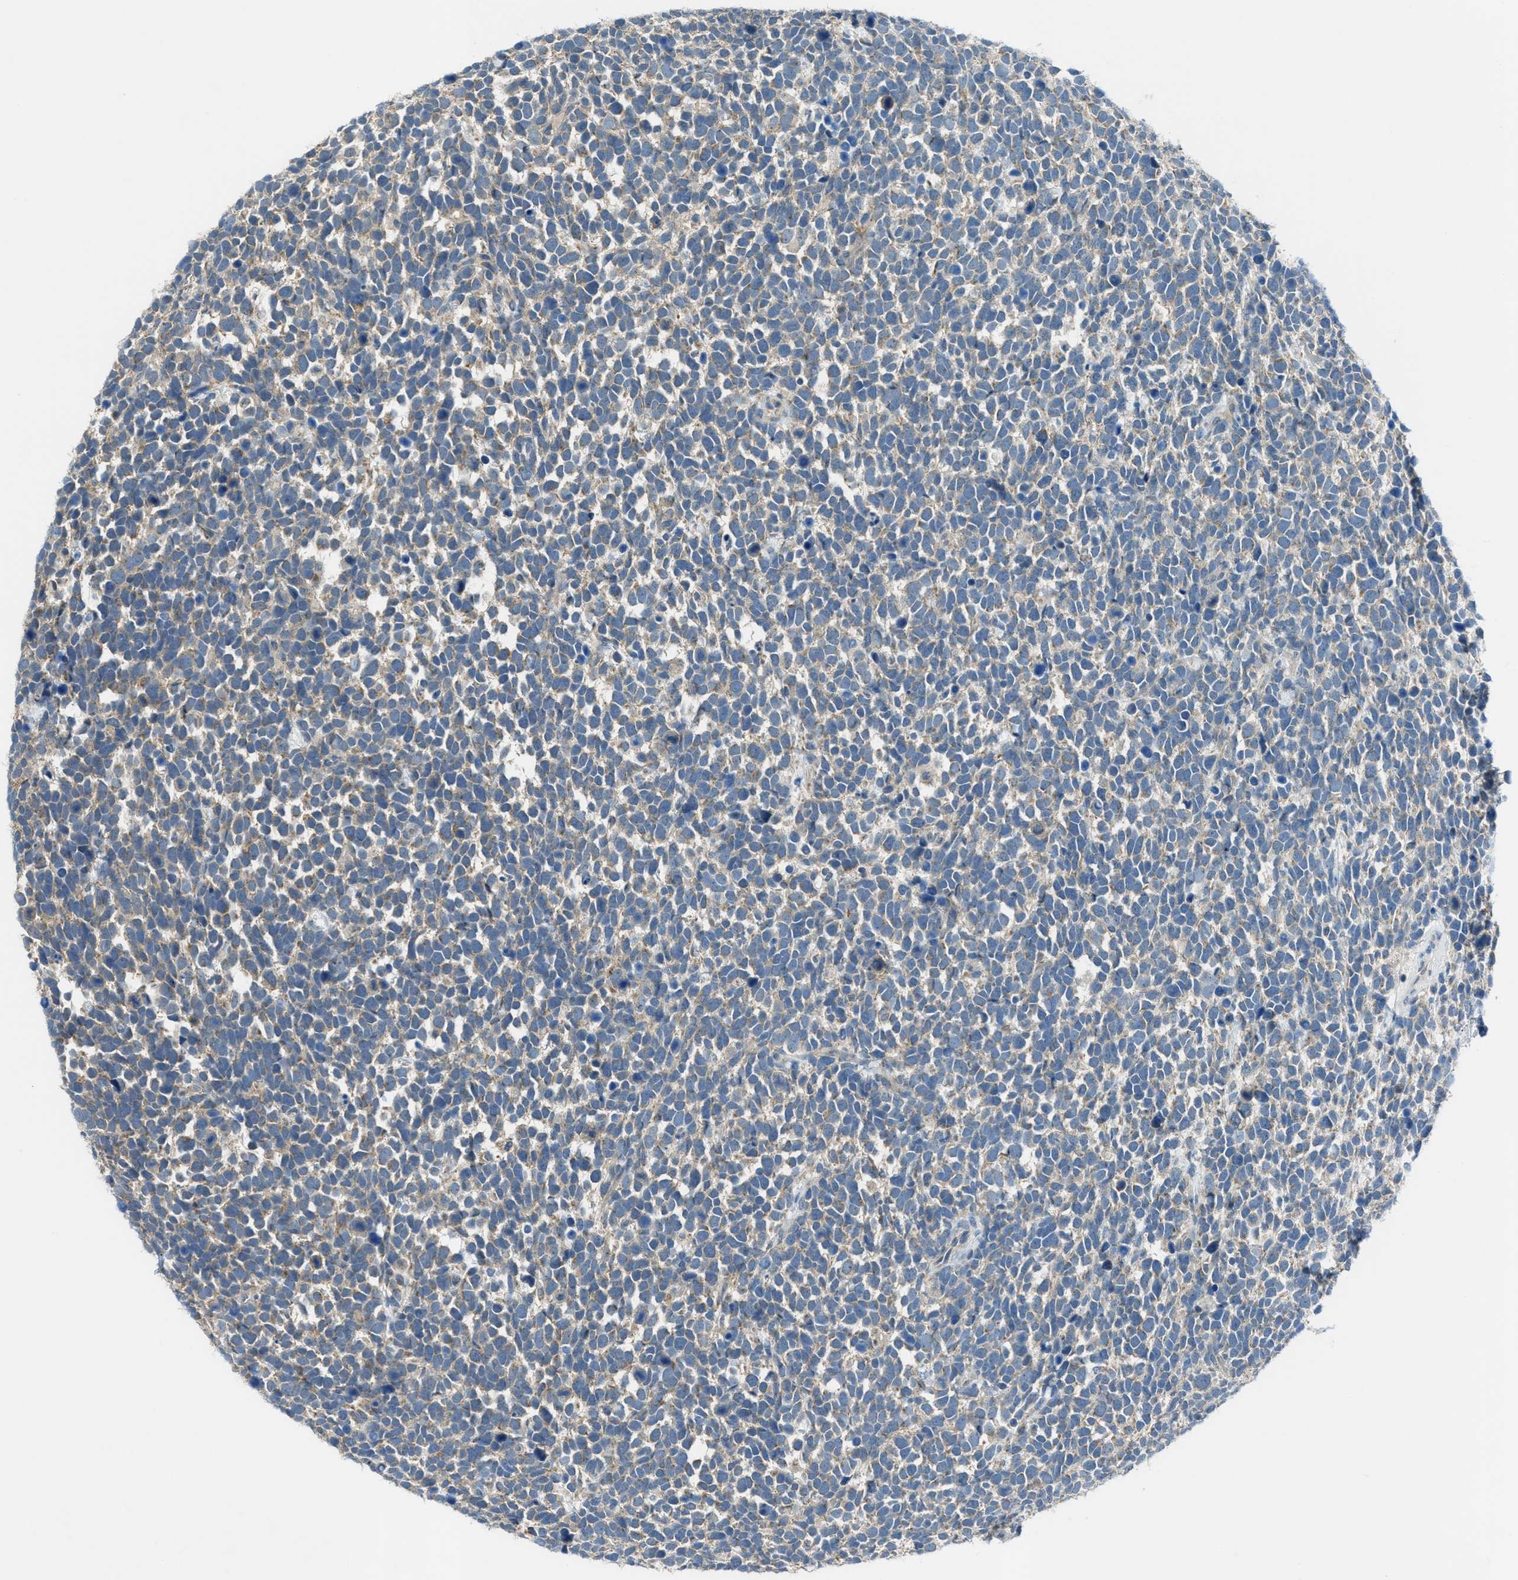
{"staining": {"intensity": "weak", "quantity": ">75%", "location": "cytoplasmic/membranous"}, "tissue": "urothelial cancer", "cell_type": "Tumor cells", "image_type": "cancer", "snomed": [{"axis": "morphology", "description": "Urothelial carcinoma, High grade"}, {"axis": "topography", "description": "Urinary bladder"}], "caption": "Brown immunohistochemical staining in human urothelial cancer demonstrates weak cytoplasmic/membranous staining in approximately >75% of tumor cells.", "gene": "CDON", "patient": {"sex": "female", "age": 82}}